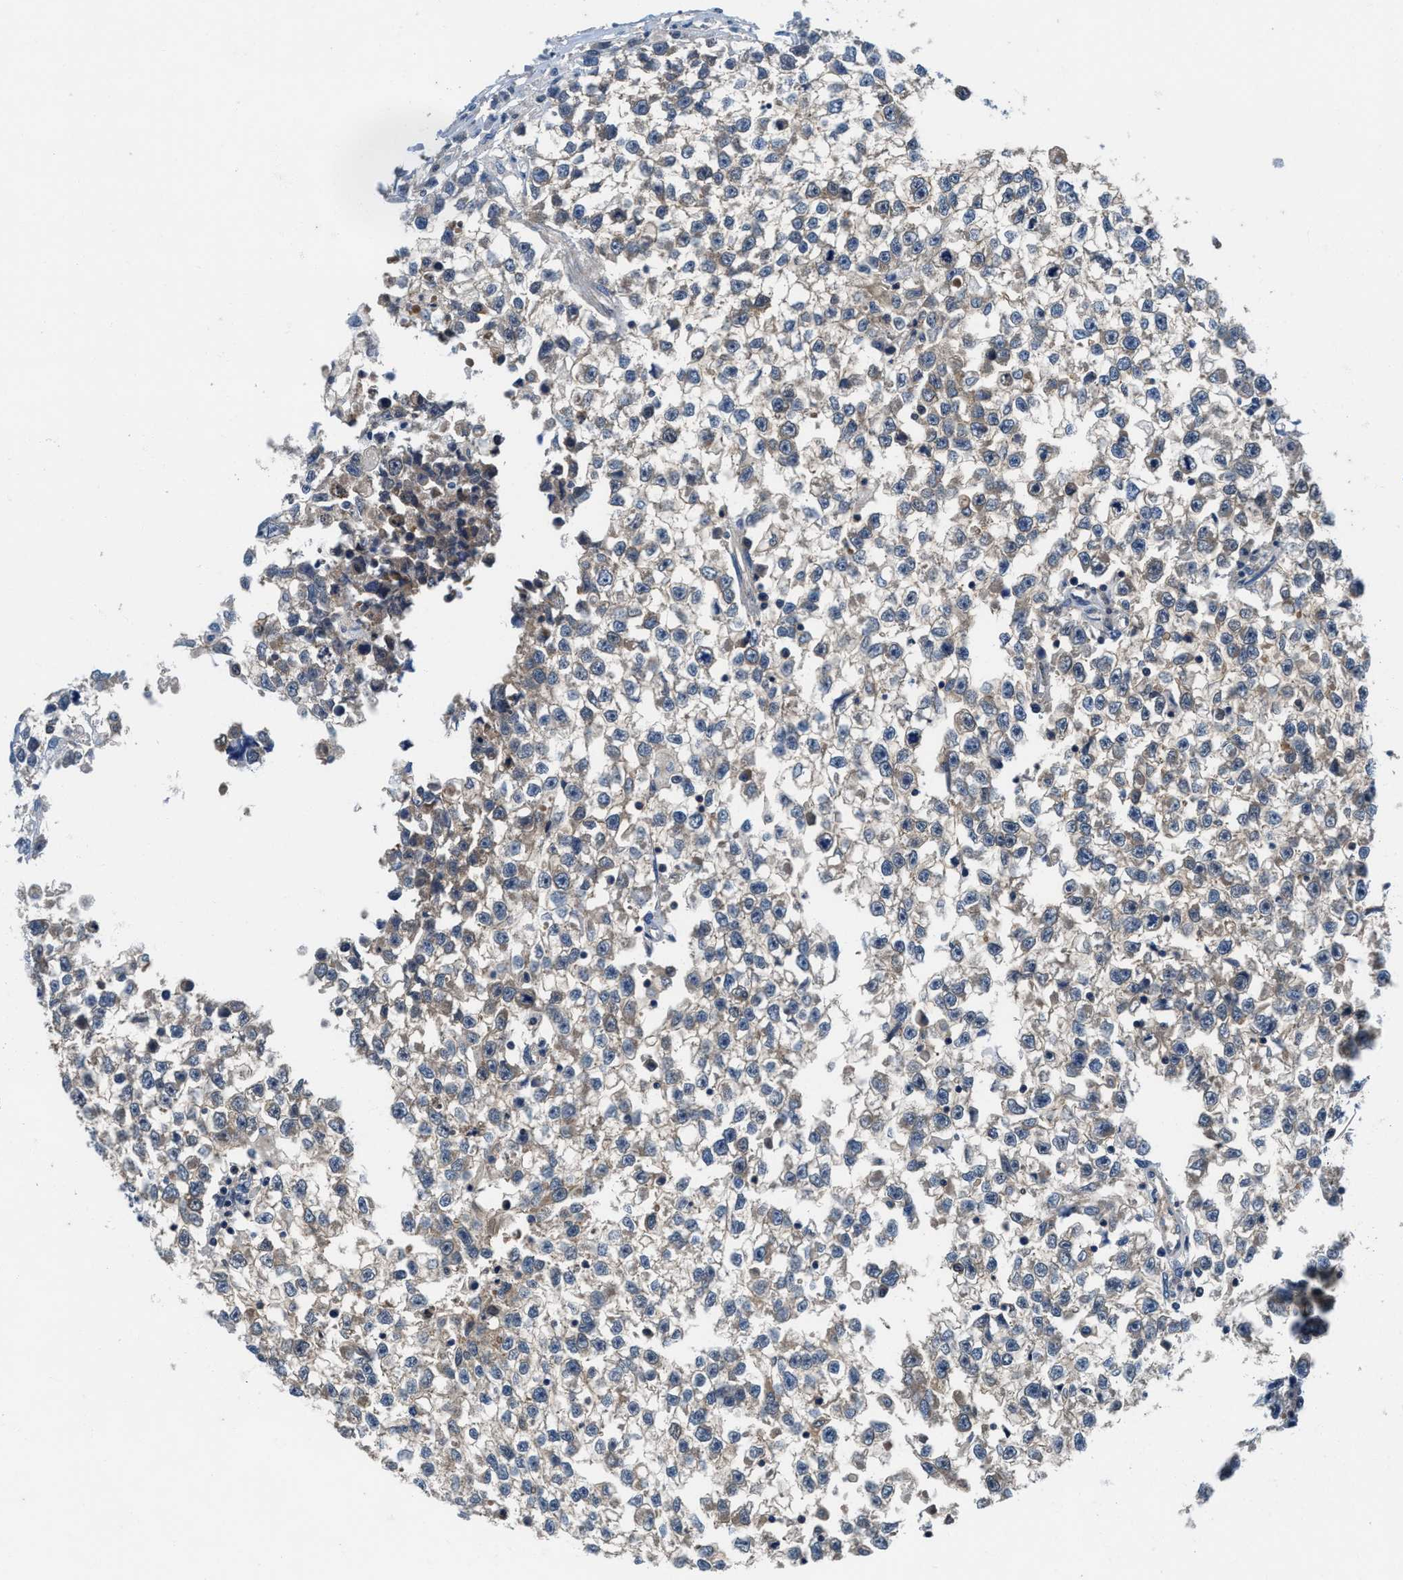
{"staining": {"intensity": "negative", "quantity": "none", "location": "none"}, "tissue": "testis cancer", "cell_type": "Tumor cells", "image_type": "cancer", "snomed": [{"axis": "morphology", "description": "Seminoma, NOS"}, {"axis": "morphology", "description": "Carcinoma, Embryonal, NOS"}, {"axis": "topography", "description": "Testis"}], "caption": "DAB immunohistochemical staining of human testis cancer exhibits no significant expression in tumor cells.", "gene": "NUDT5", "patient": {"sex": "male", "age": 51}}